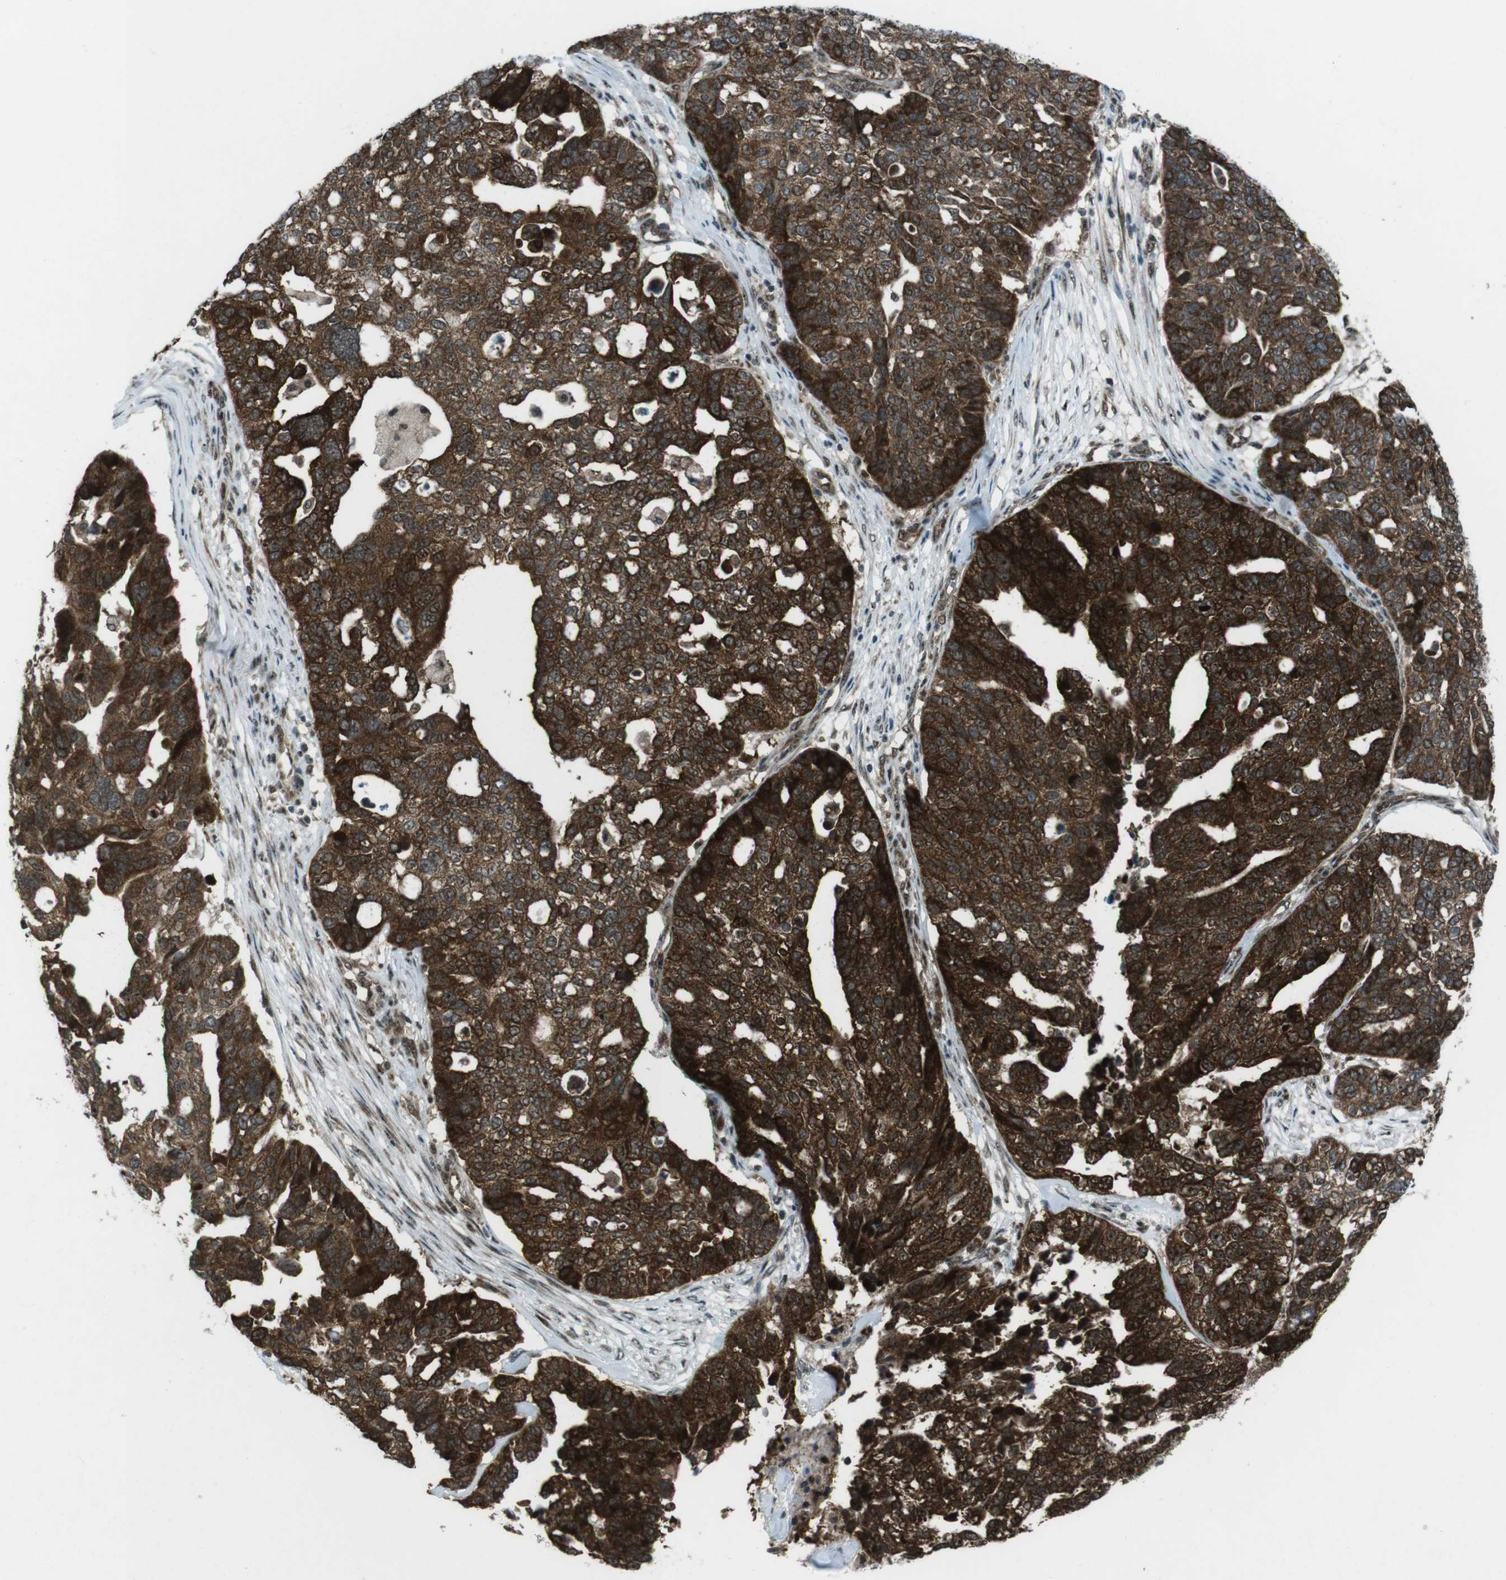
{"staining": {"intensity": "strong", "quantity": ">75%", "location": "cytoplasmic/membranous"}, "tissue": "ovarian cancer", "cell_type": "Tumor cells", "image_type": "cancer", "snomed": [{"axis": "morphology", "description": "Cystadenocarcinoma, serous, NOS"}, {"axis": "topography", "description": "Ovary"}], "caption": "IHC histopathology image of ovarian serous cystadenocarcinoma stained for a protein (brown), which displays high levels of strong cytoplasmic/membranous staining in about >75% of tumor cells.", "gene": "CSNK1D", "patient": {"sex": "female", "age": 59}}